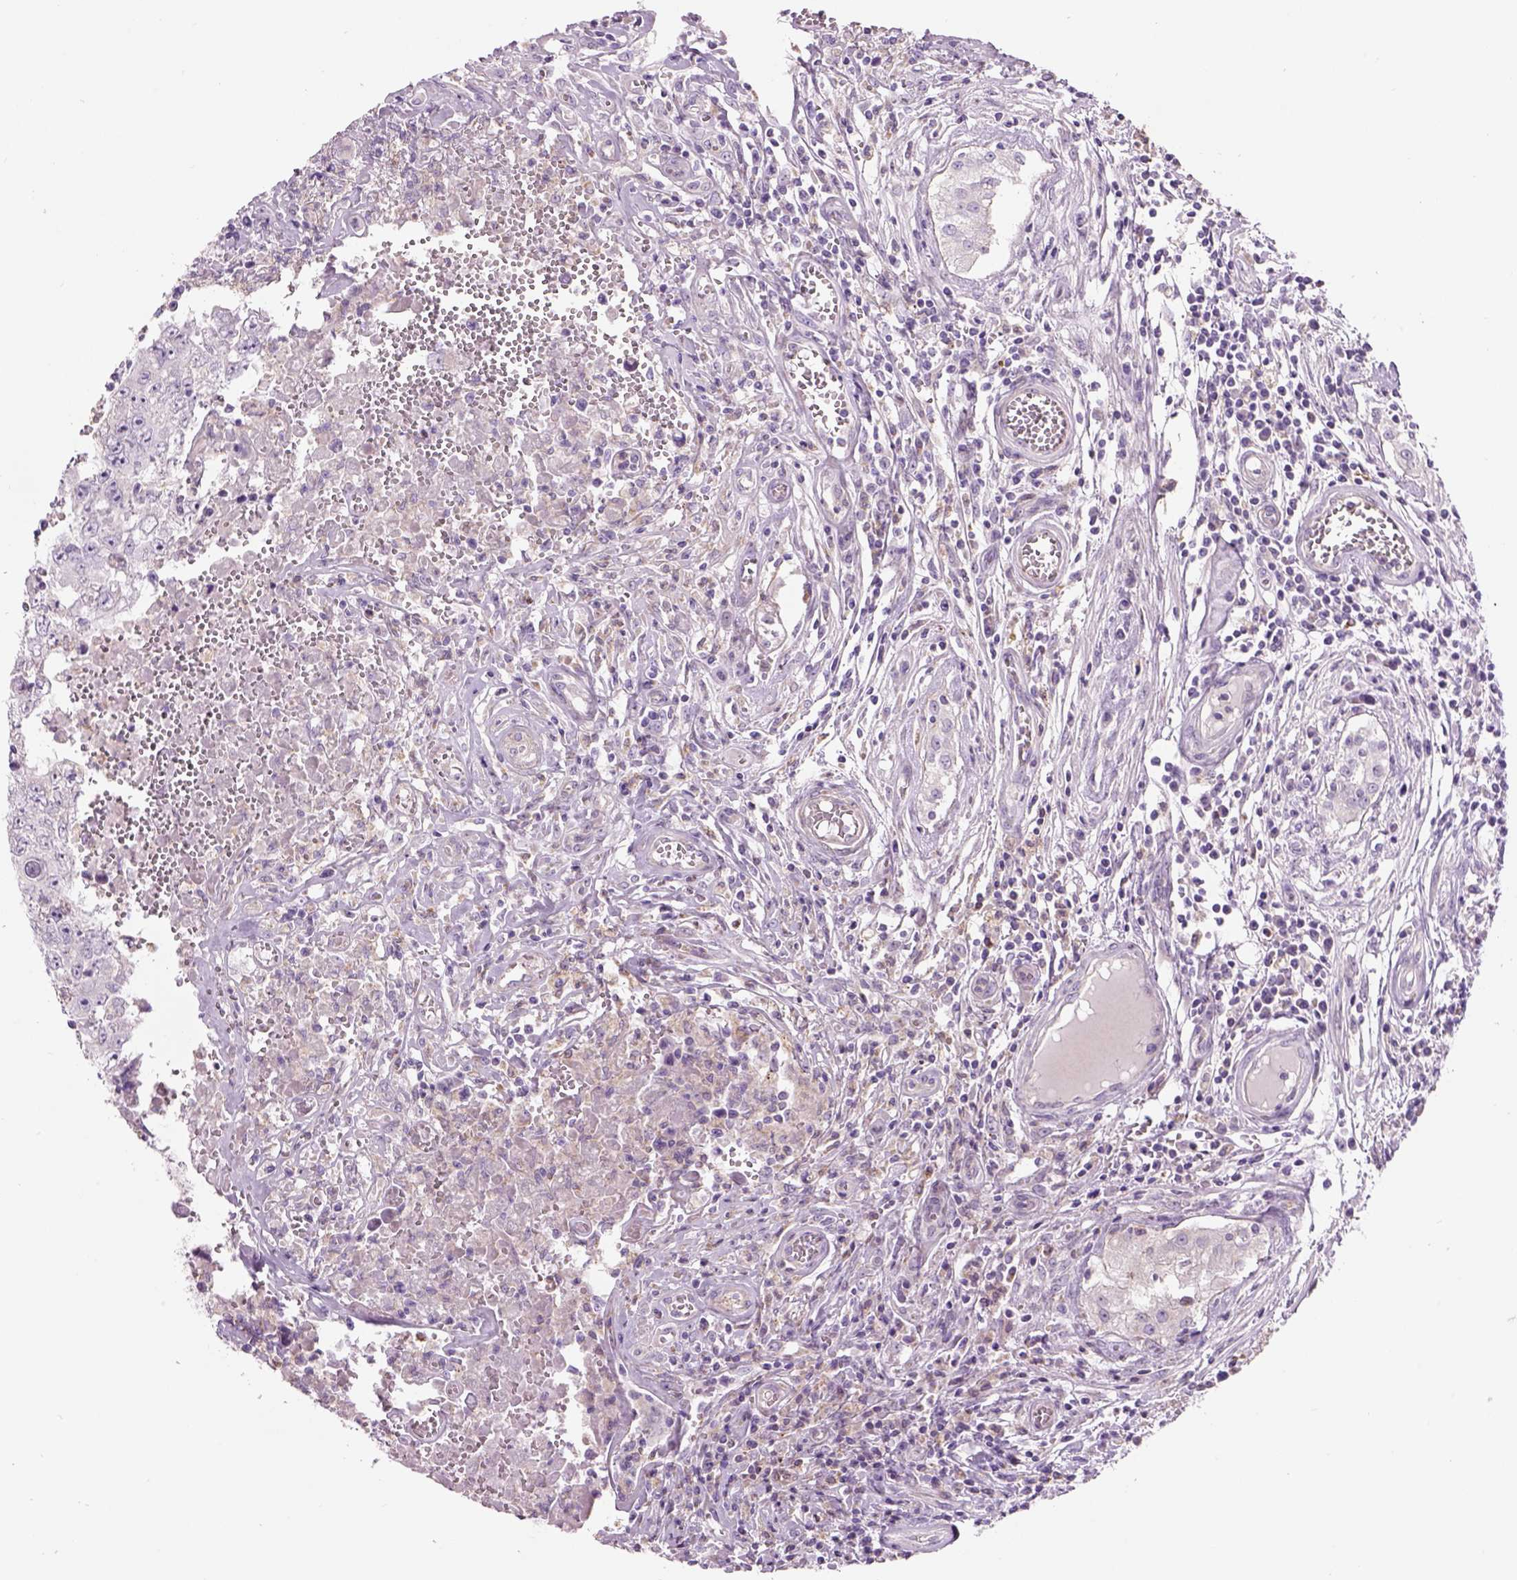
{"staining": {"intensity": "negative", "quantity": "none", "location": "none"}, "tissue": "testis cancer", "cell_type": "Tumor cells", "image_type": "cancer", "snomed": [{"axis": "morphology", "description": "Carcinoma, Embryonal, NOS"}, {"axis": "topography", "description": "Testis"}], "caption": "The micrograph exhibits no staining of tumor cells in testis cancer (embryonal carcinoma). (IHC, brightfield microscopy, high magnification).", "gene": "IFT52", "patient": {"sex": "male", "age": 36}}